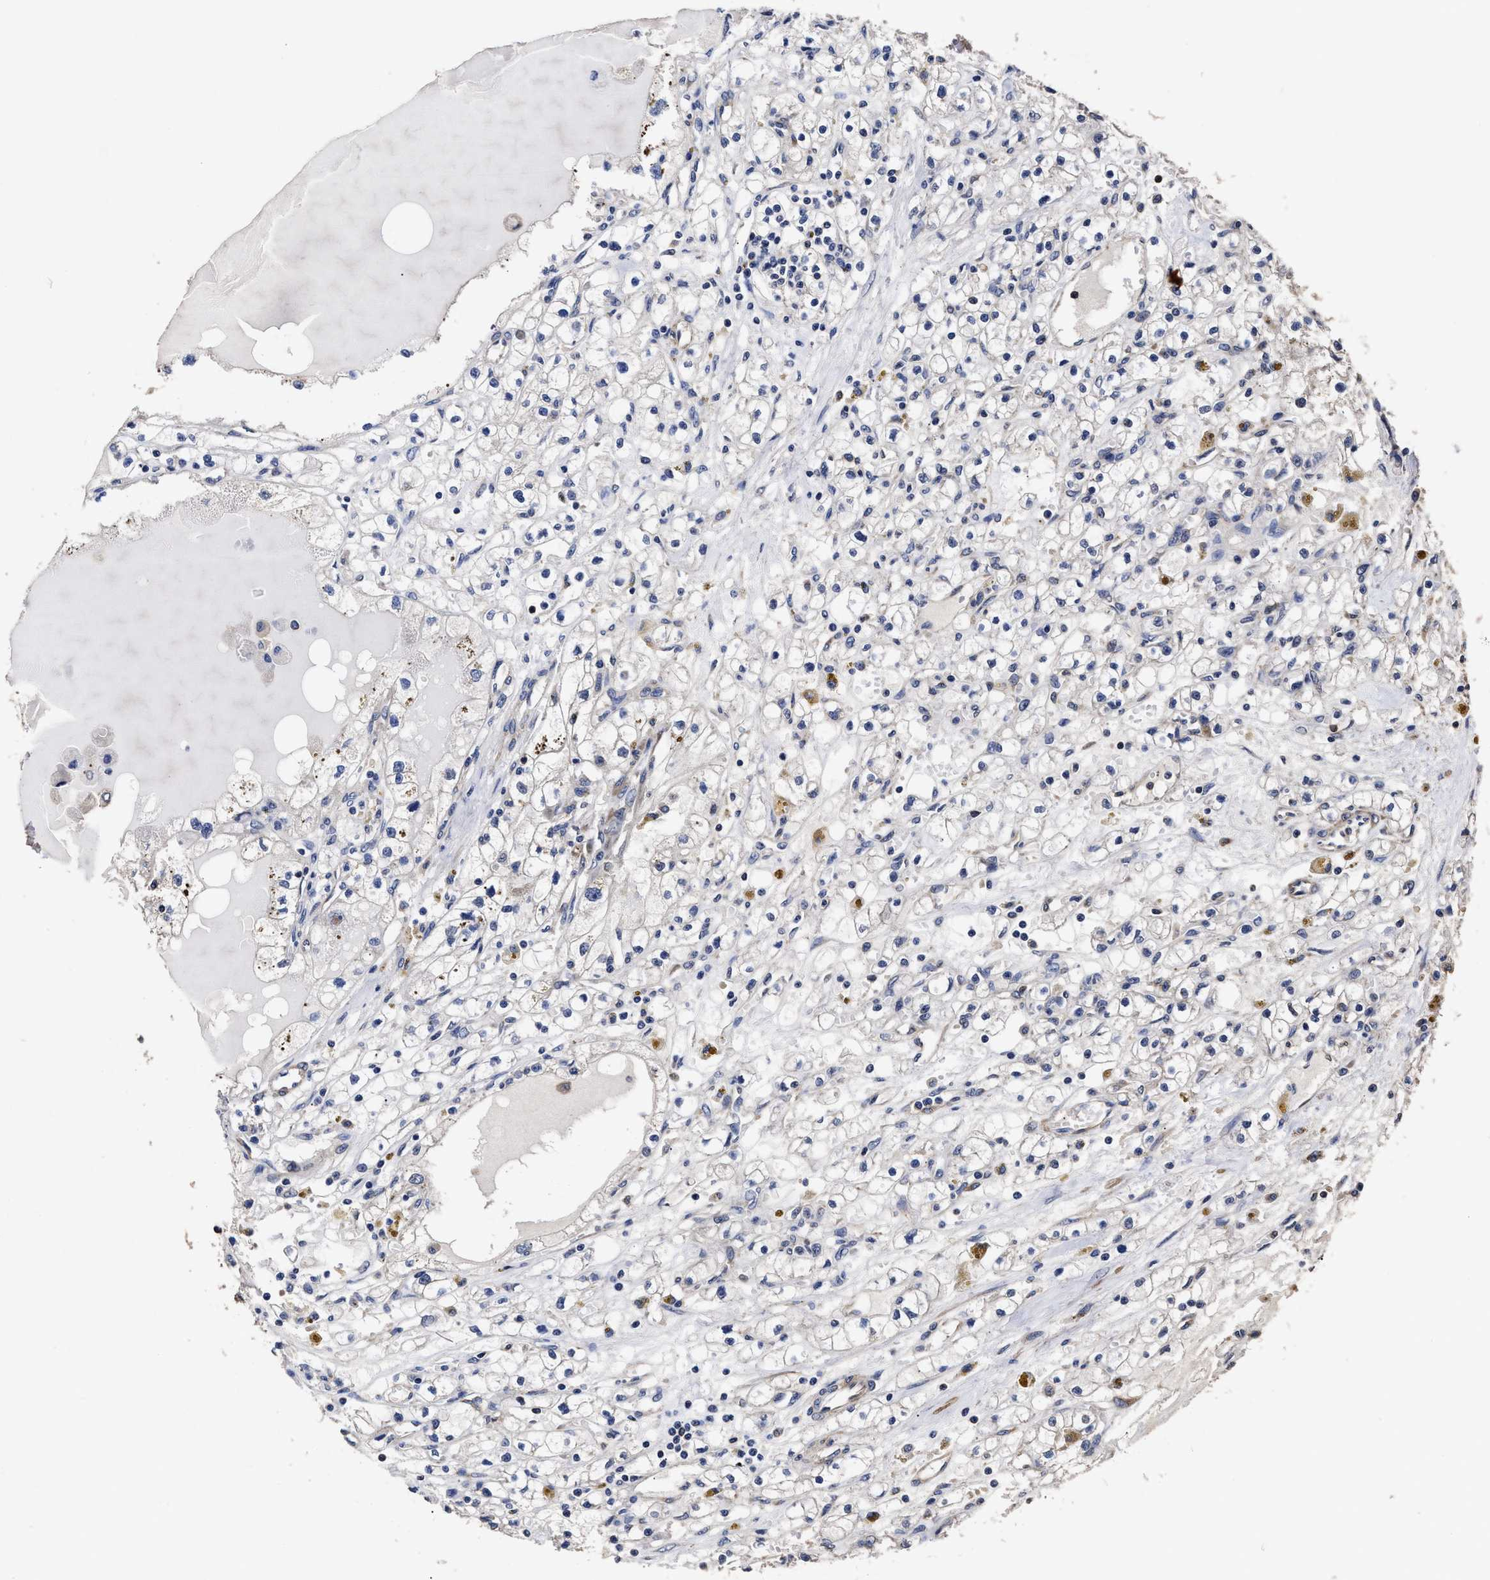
{"staining": {"intensity": "negative", "quantity": "none", "location": "none"}, "tissue": "renal cancer", "cell_type": "Tumor cells", "image_type": "cancer", "snomed": [{"axis": "morphology", "description": "Adenocarcinoma, NOS"}, {"axis": "topography", "description": "Kidney"}], "caption": "An immunohistochemistry (IHC) image of adenocarcinoma (renal) is shown. There is no staining in tumor cells of adenocarcinoma (renal).", "gene": "AVEN", "patient": {"sex": "male", "age": 56}}